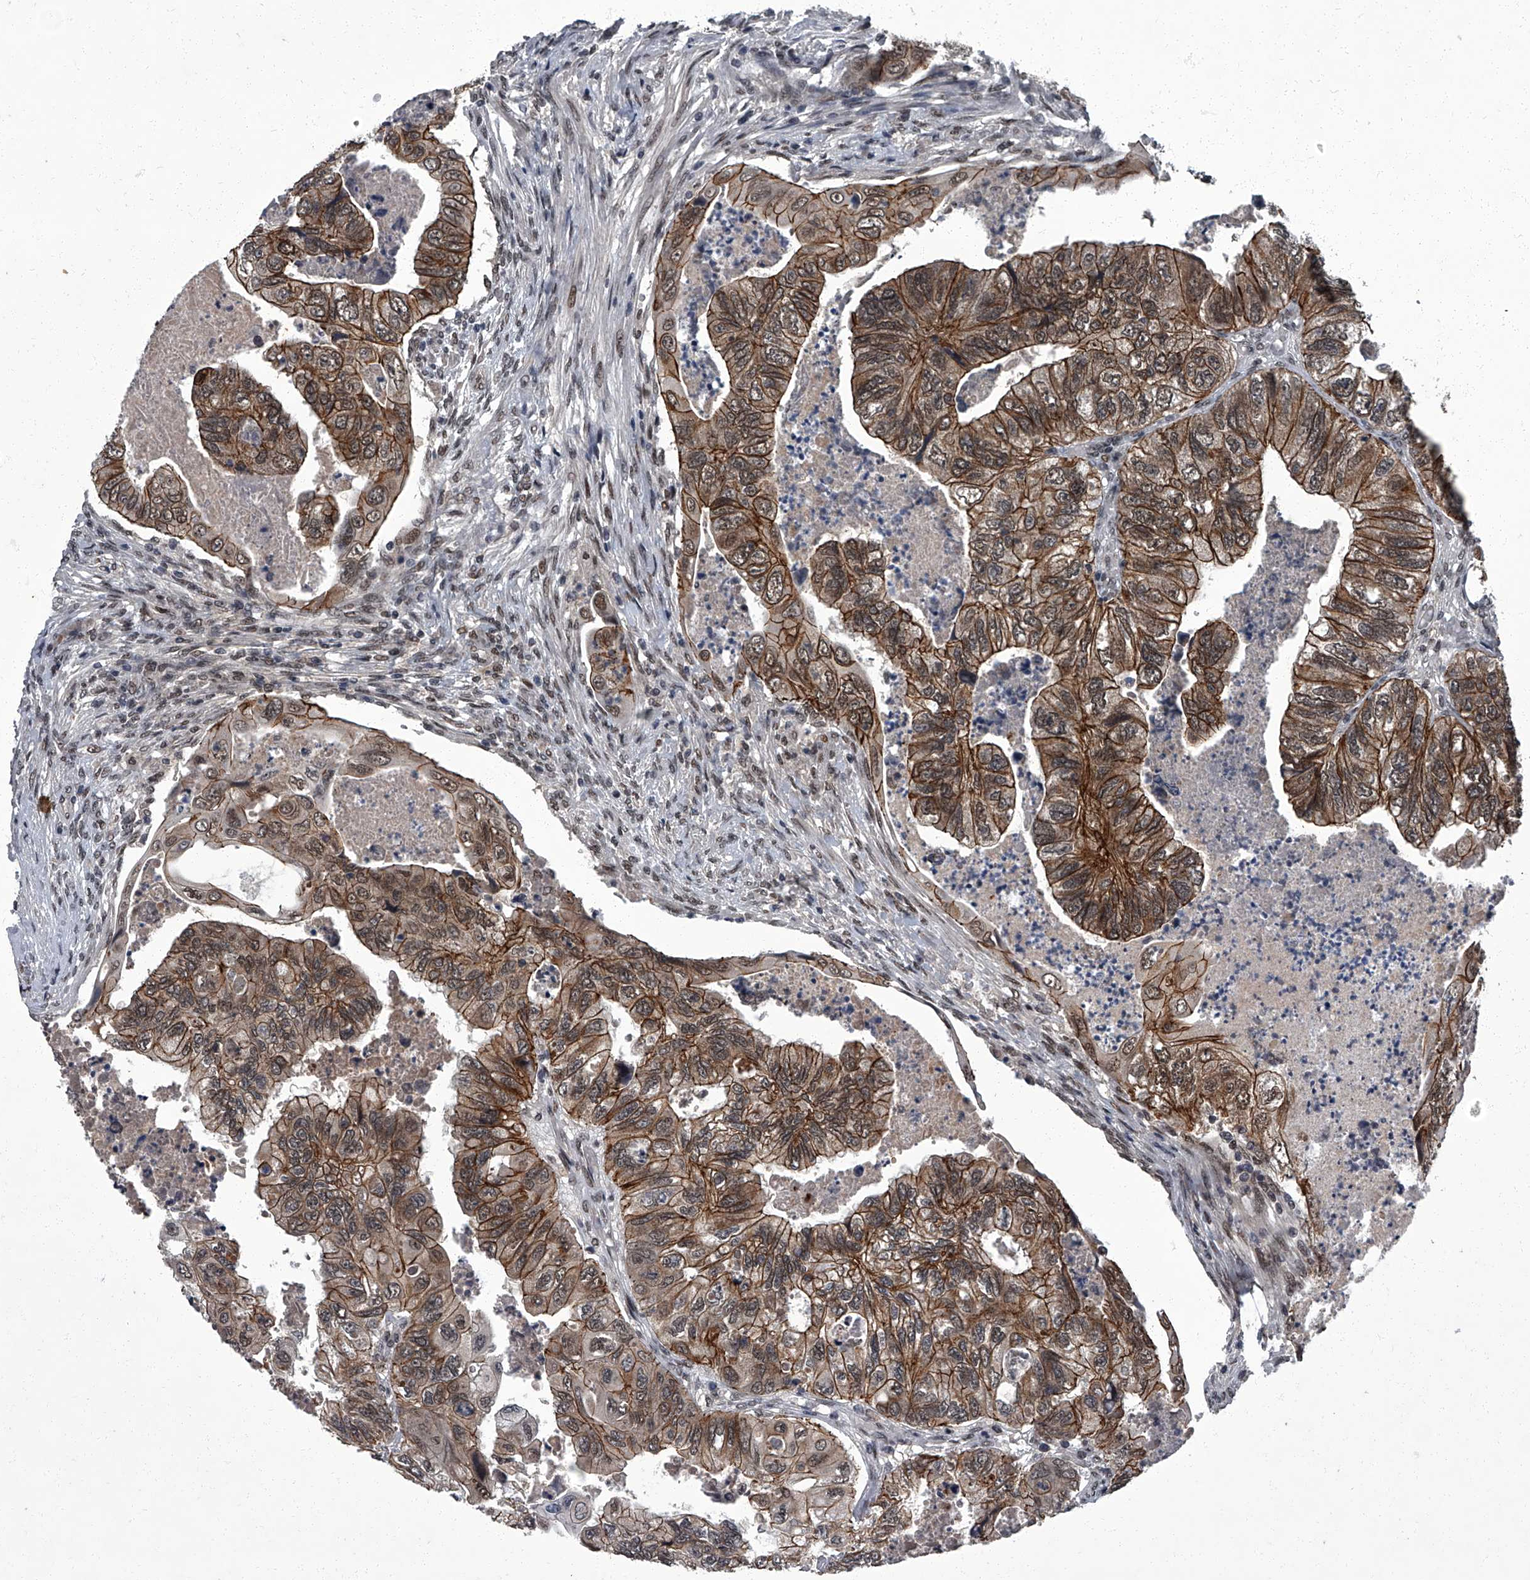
{"staining": {"intensity": "moderate", "quantity": ">75%", "location": "cytoplasmic/membranous,nuclear"}, "tissue": "colorectal cancer", "cell_type": "Tumor cells", "image_type": "cancer", "snomed": [{"axis": "morphology", "description": "Adenocarcinoma, NOS"}, {"axis": "topography", "description": "Rectum"}], "caption": "High-magnification brightfield microscopy of colorectal cancer (adenocarcinoma) stained with DAB (3,3'-diaminobenzidine) (brown) and counterstained with hematoxylin (blue). tumor cells exhibit moderate cytoplasmic/membranous and nuclear positivity is identified in about>75% of cells. The staining was performed using DAB (3,3'-diaminobenzidine), with brown indicating positive protein expression. Nuclei are stained blue with hematoxylin.", "gene": "ZNF518B", "patient": {"sex": "male", "age": 63}}